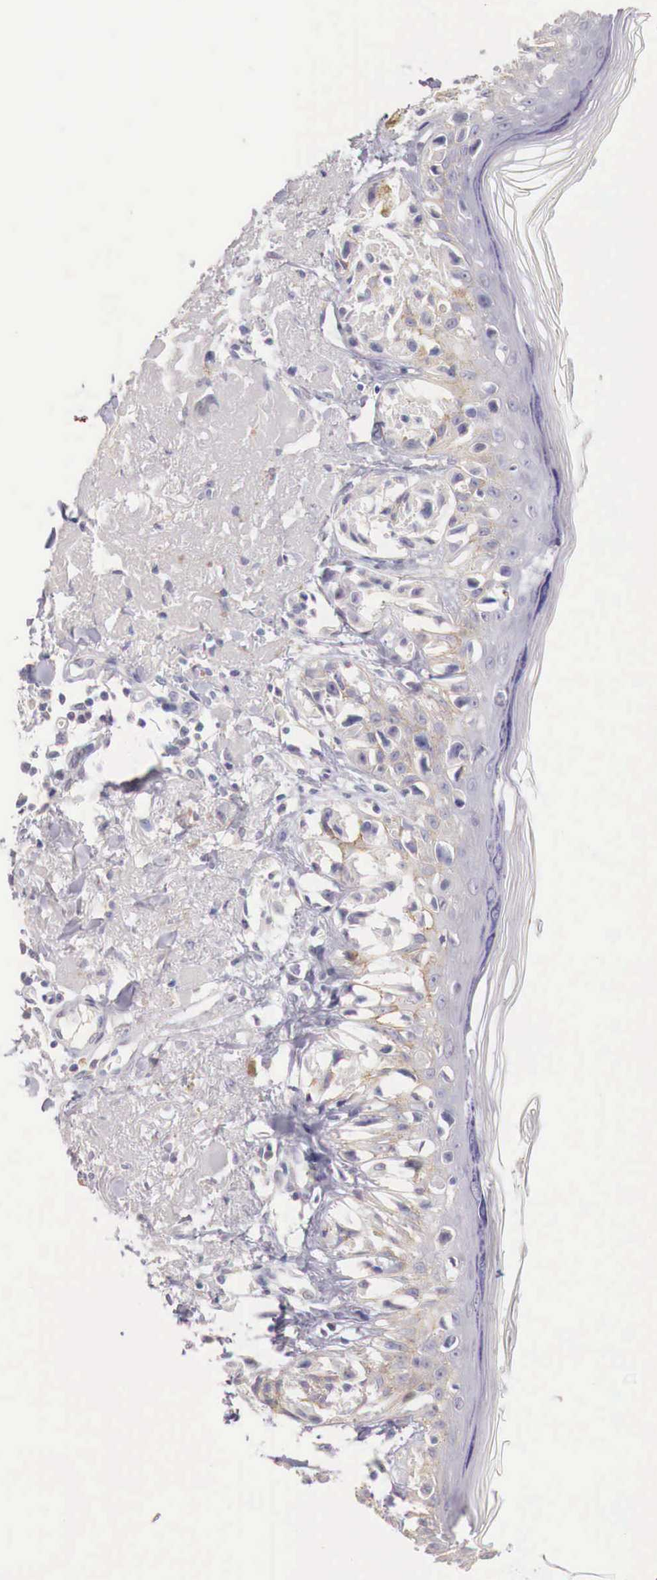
{"staining": {"intensity": "weak", "quantity": "25%-75%", "location": "cytoplasmic/membranous"}, "tissue": "melanoma", "cell_type": "Tumor cells", "image_type": "cancer", "snomed": [{"axis": "morphology", "description": "Malignant melanoma, NOS"}, {"axis": "topography", "description": "Skin"}], "caption": "Tumor cells show low levels of weak cytoplasmic/membranous expression in about 25%-75% of cells in human melanoma.", "gene": "ITIH6", "patient": {"sex": "male", "age": 80}}